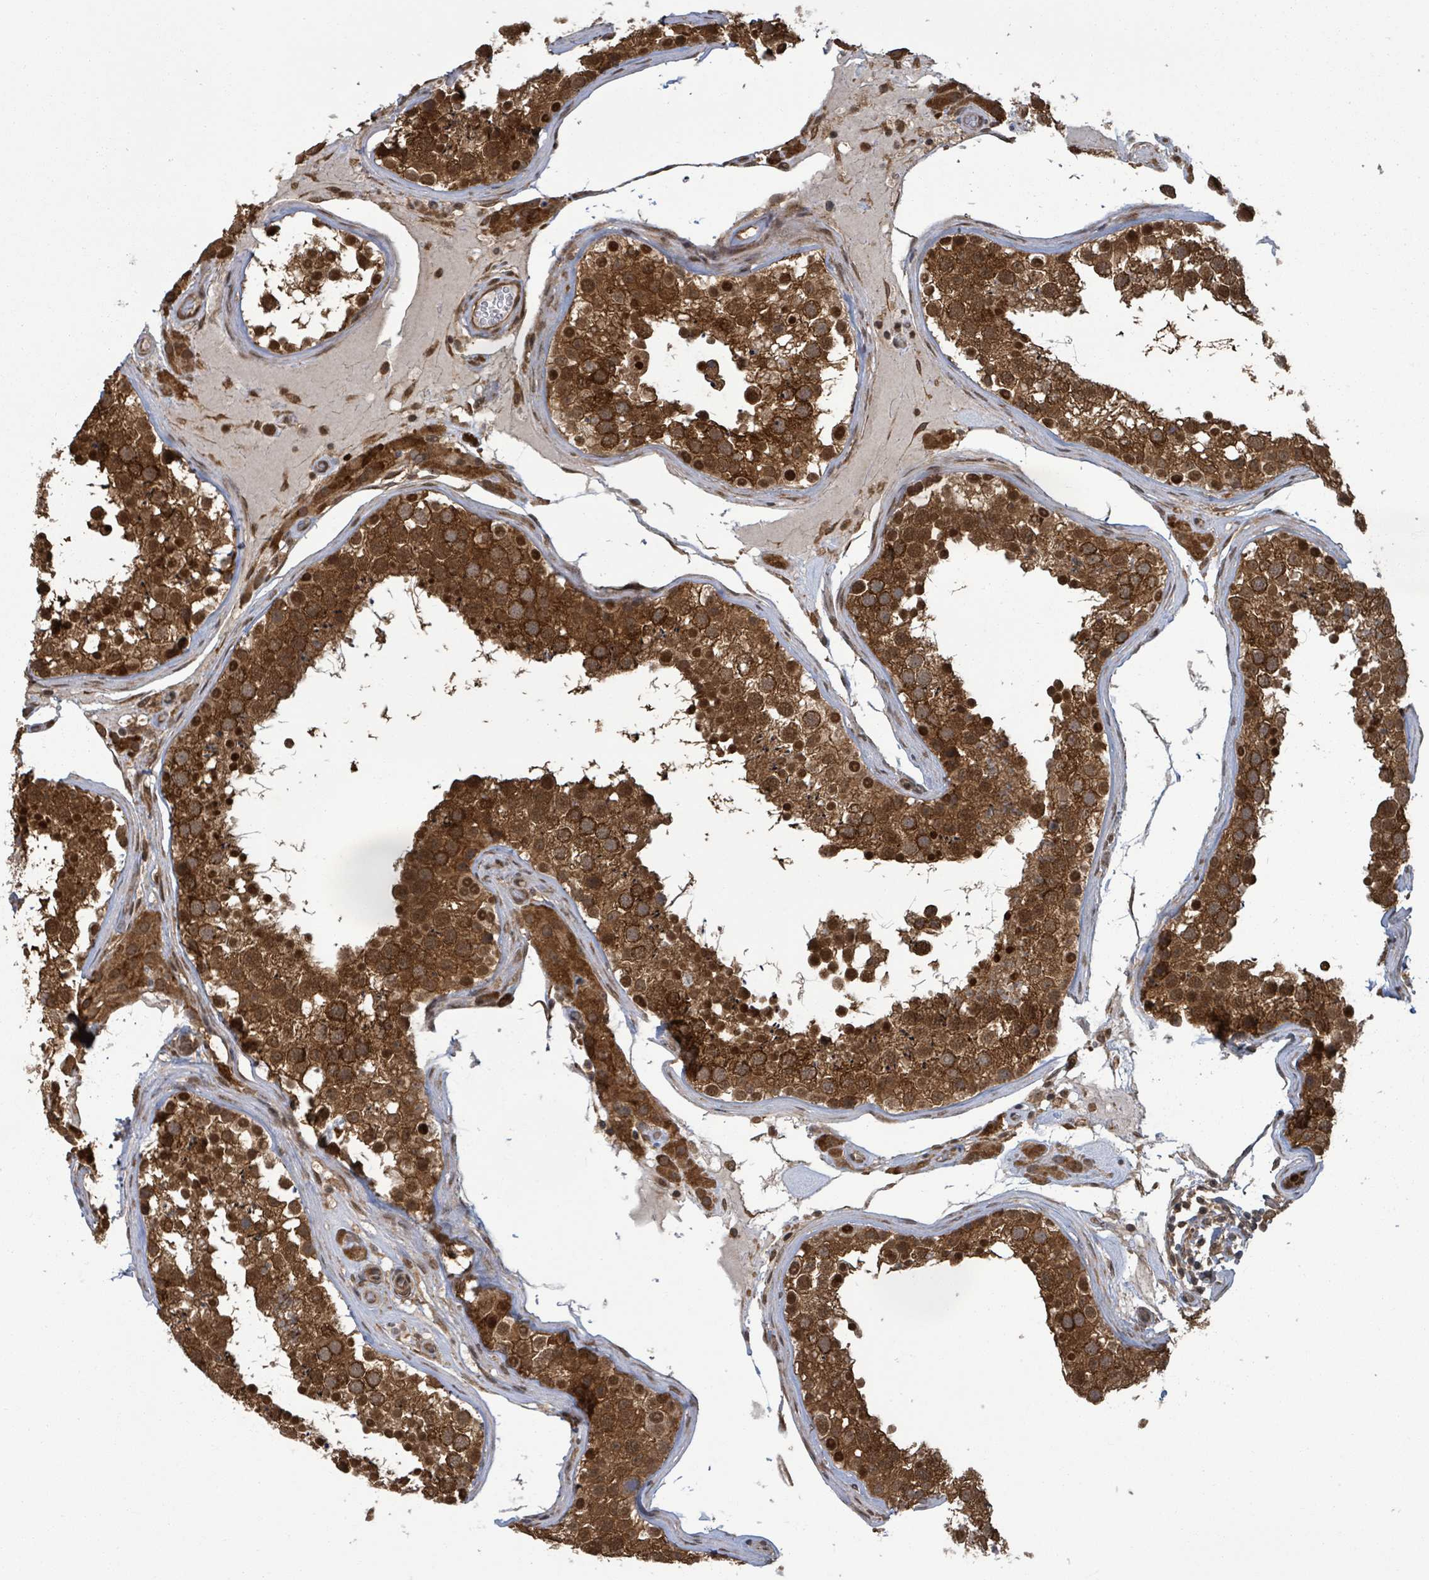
{"staining": {"intensity": "strong", "quantity": ">75%", "location": "cytoplasmic/membranous,nuclear"}, "tissue": "testis", "cell_type": "Cells in seminiferous ducts", "image_type": "normal", "snomed": [{"axis": "morphology", "description": "Normal tissue, NOS"}, {"axis": "topography", "description": "Testis"}], "caption": "Benign testis reveals strong cytoplasmic/membranous,nuclear staining in approximately >75% of cells in seminiferous ducts.", "gene": "ENSG00000256500", "patient": {"sex": "male", "age": 46}}